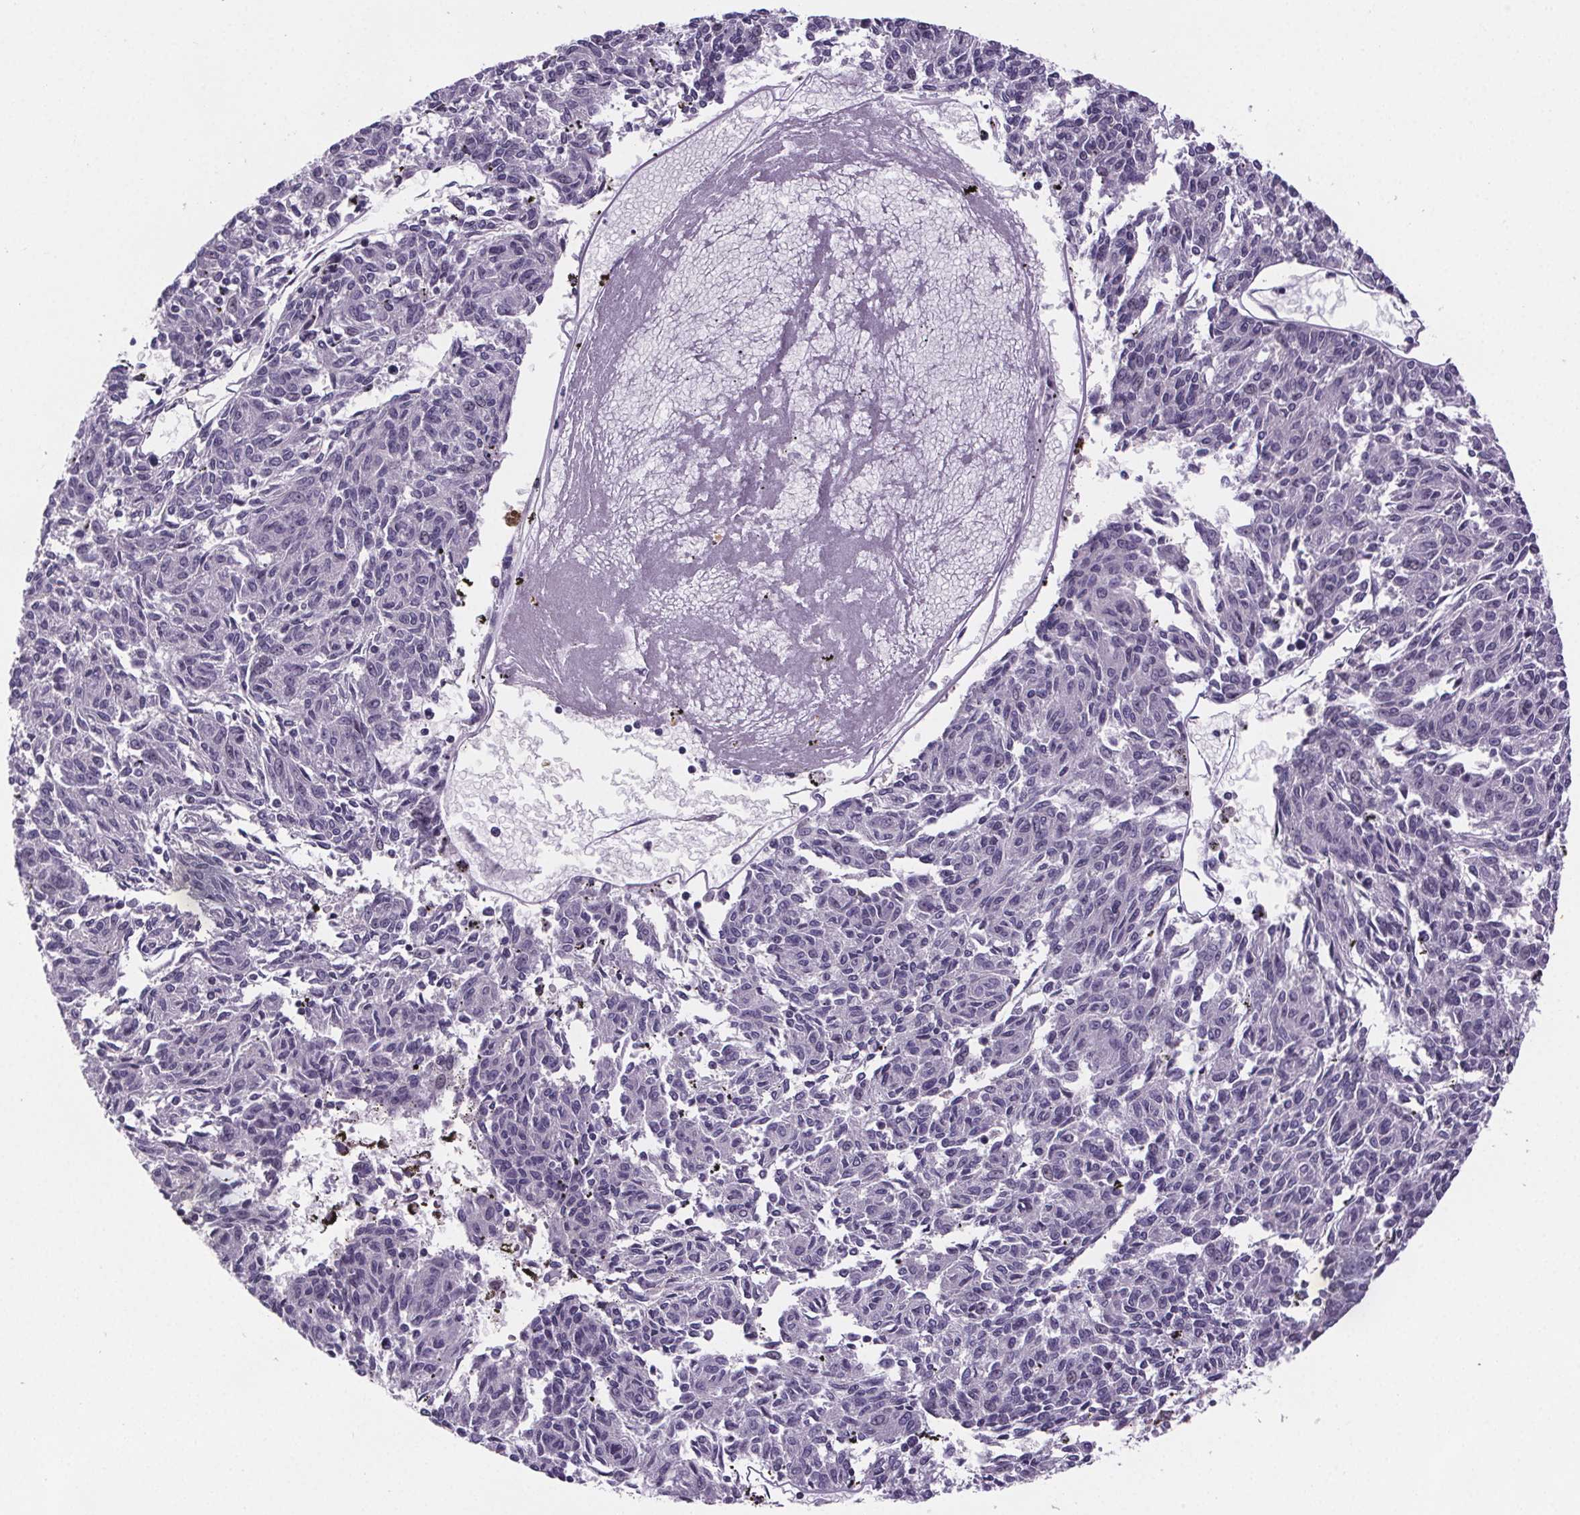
{"staining": {"intensity": "negative", "quantity": "none", "location": "none"}, "tissue": "melanoma", "cell_type": "Tumor cells", "image_type": "cancer", "snomed": [{"axis": "morphology", "description": "Malignant melanoma, NOS"}, {"axis": "topography", "description": "Skin"}], "caption": "Protein analysis of melanoma displays no significant staining in tumor cells.", "gene": "TTC12", "patient": {"sex": "female", "age": 72}}